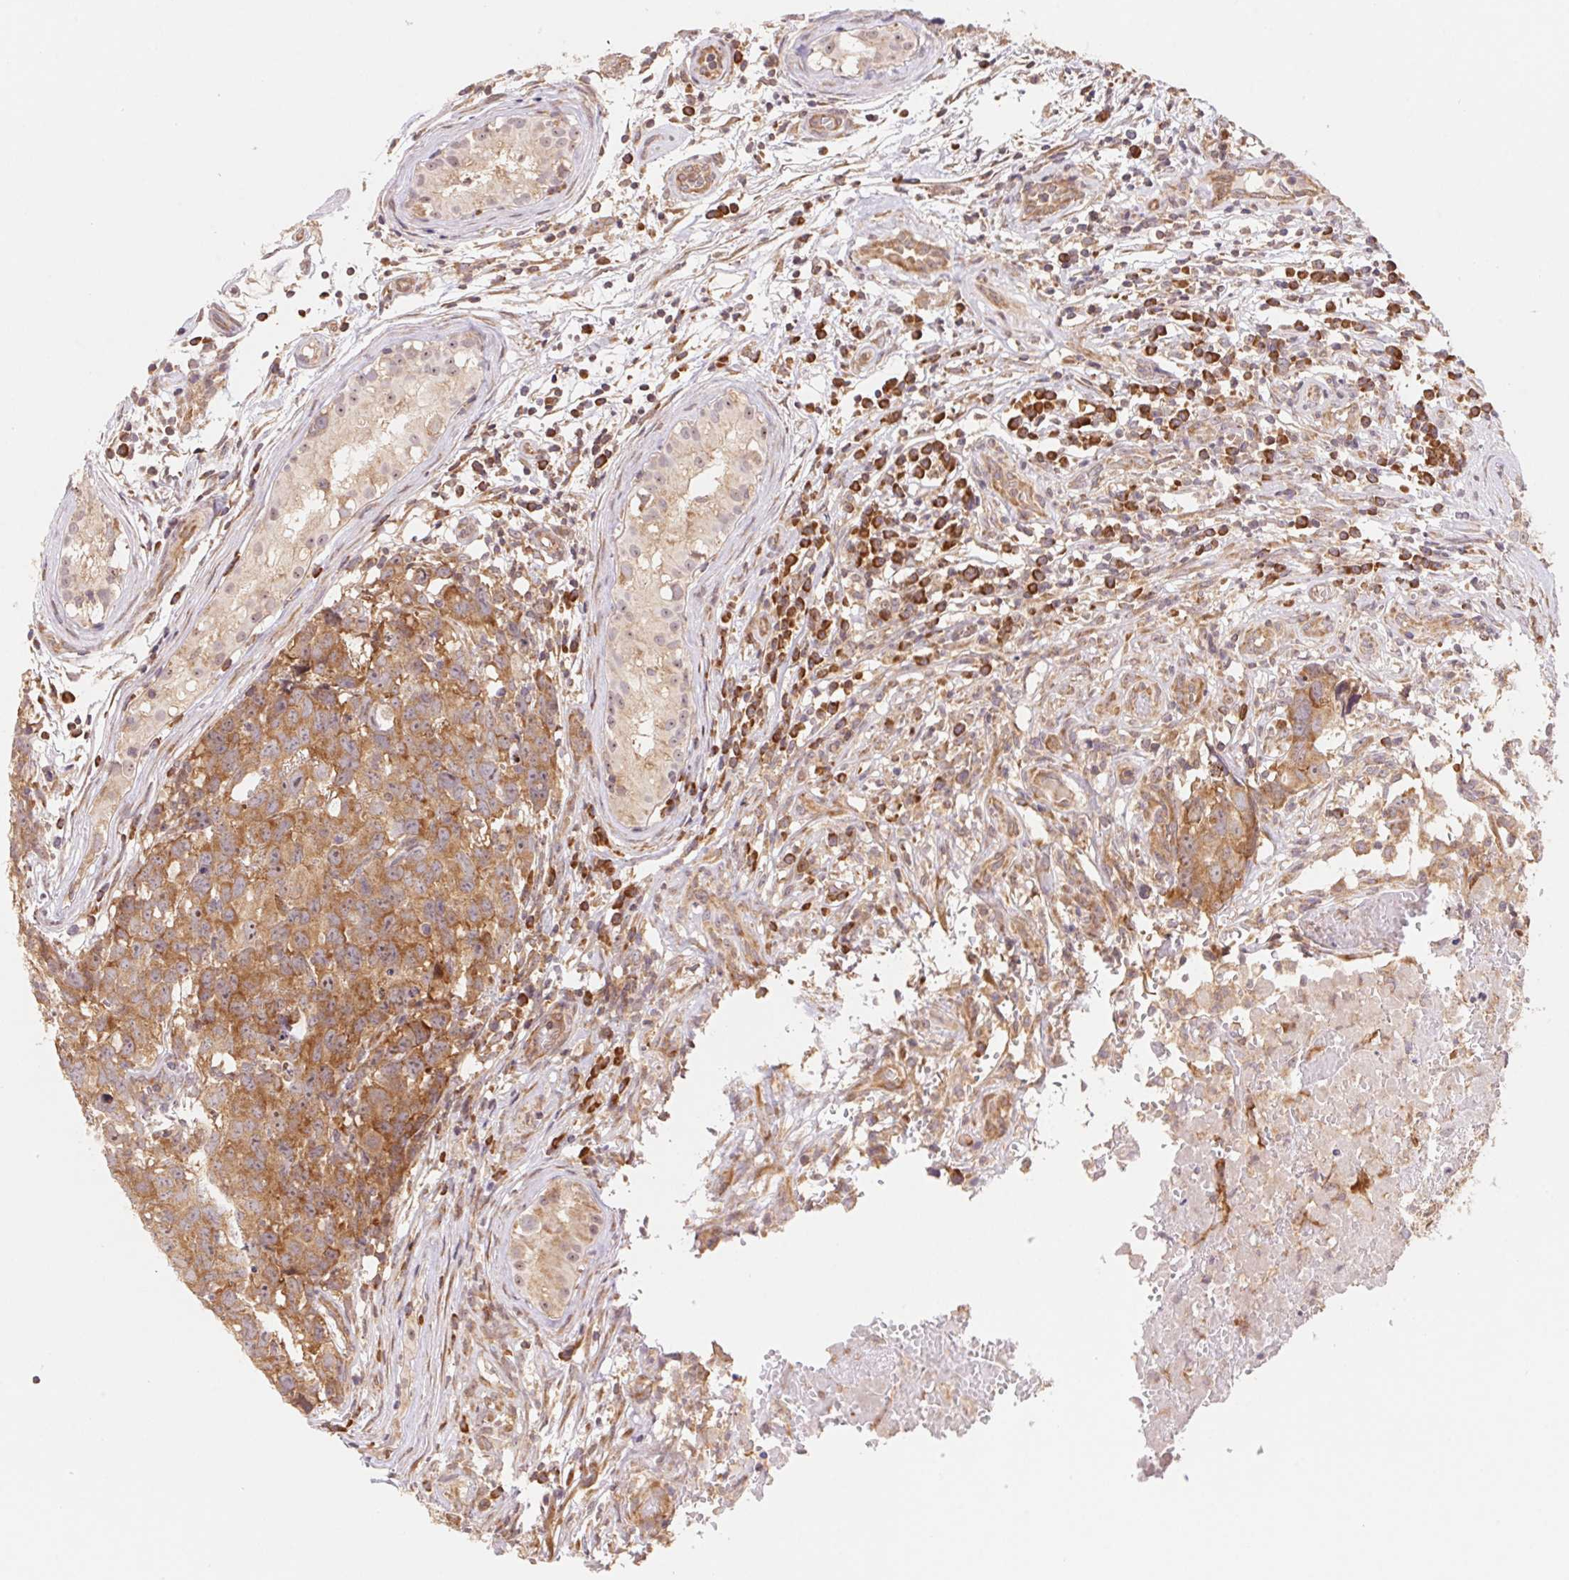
{"staining": {"intensity": "moderate", "quantity": ">75%", "location": "cytoplasmic/membranous,nuclear"}, "tissue": "testis cancer", "cell_type": "Tumor cells", "image_type": "cancer", "snomed": [{"axis": "morphology", "description": "Carcinoma, Embryonal, NOS"}, {"axis": "topography", "description": "Testis"}], "caption": "Tumor cells display medium levels of moderate cytoplasmic/membranous and nuclear staining in about >75% of cells in embryonal carcinoma (testis).", "gene": "RPL27A", "patient": {"sex": "male", "age": 22}}